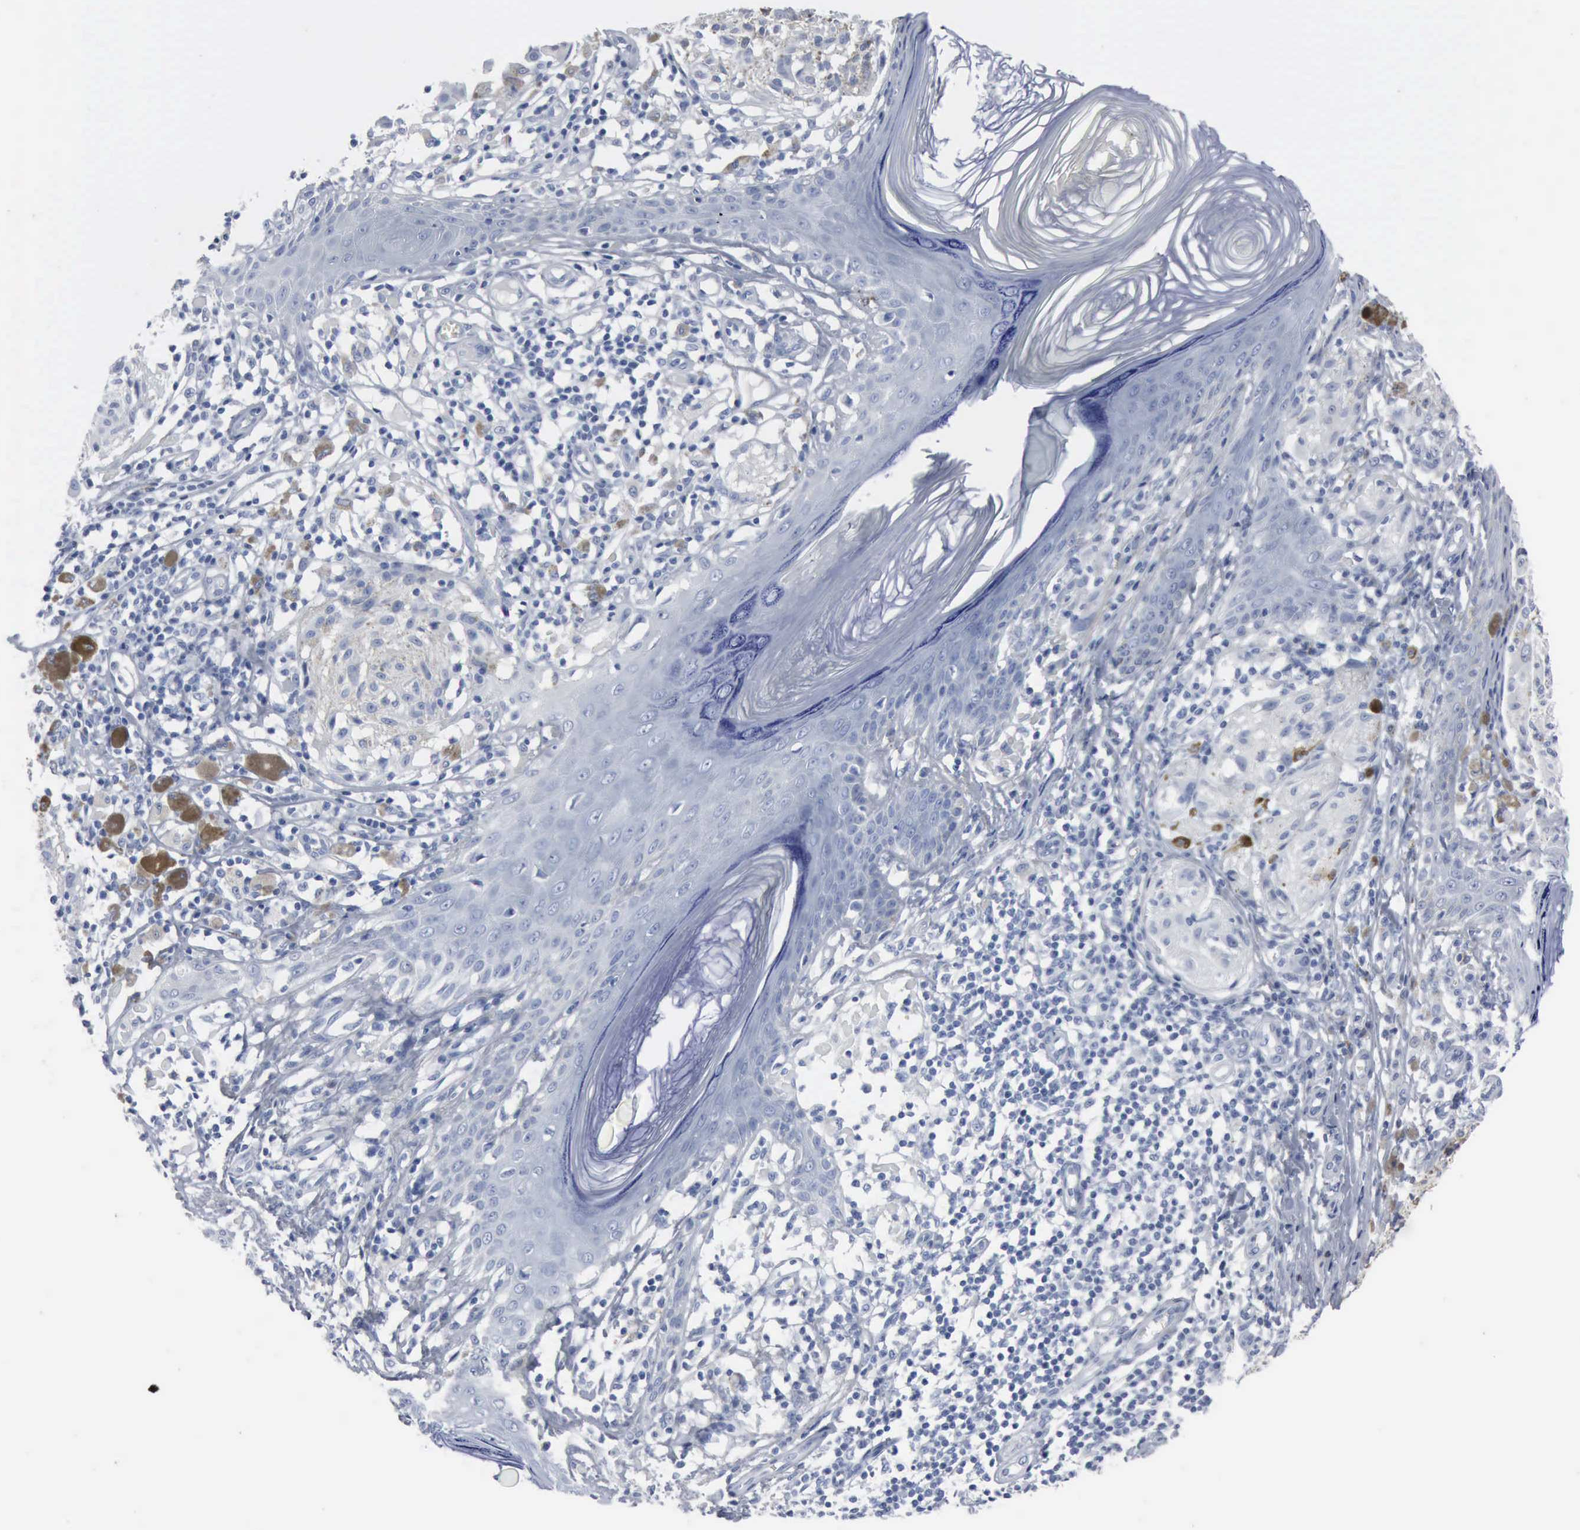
{"staining": {"intensity": "negative", "quantity": "none", "location": "none"}, "tissue": "melanoma", "cell_type": "Tumor cells", "image_type": "cancer", "snomed": [{"axis": "morphology", "description": "Malignant melanoma, NOS"}, {"axis": "topography", "description": "Skin"}], "caption": "High magnification brightfield microscopy of malignant melanoma stained with DAB (brown) and counterstained with hematoxylin (blue): tumor cells show no significant staining.", "gene": "DMD", "patient": {"sex": "male", "age": 36}}